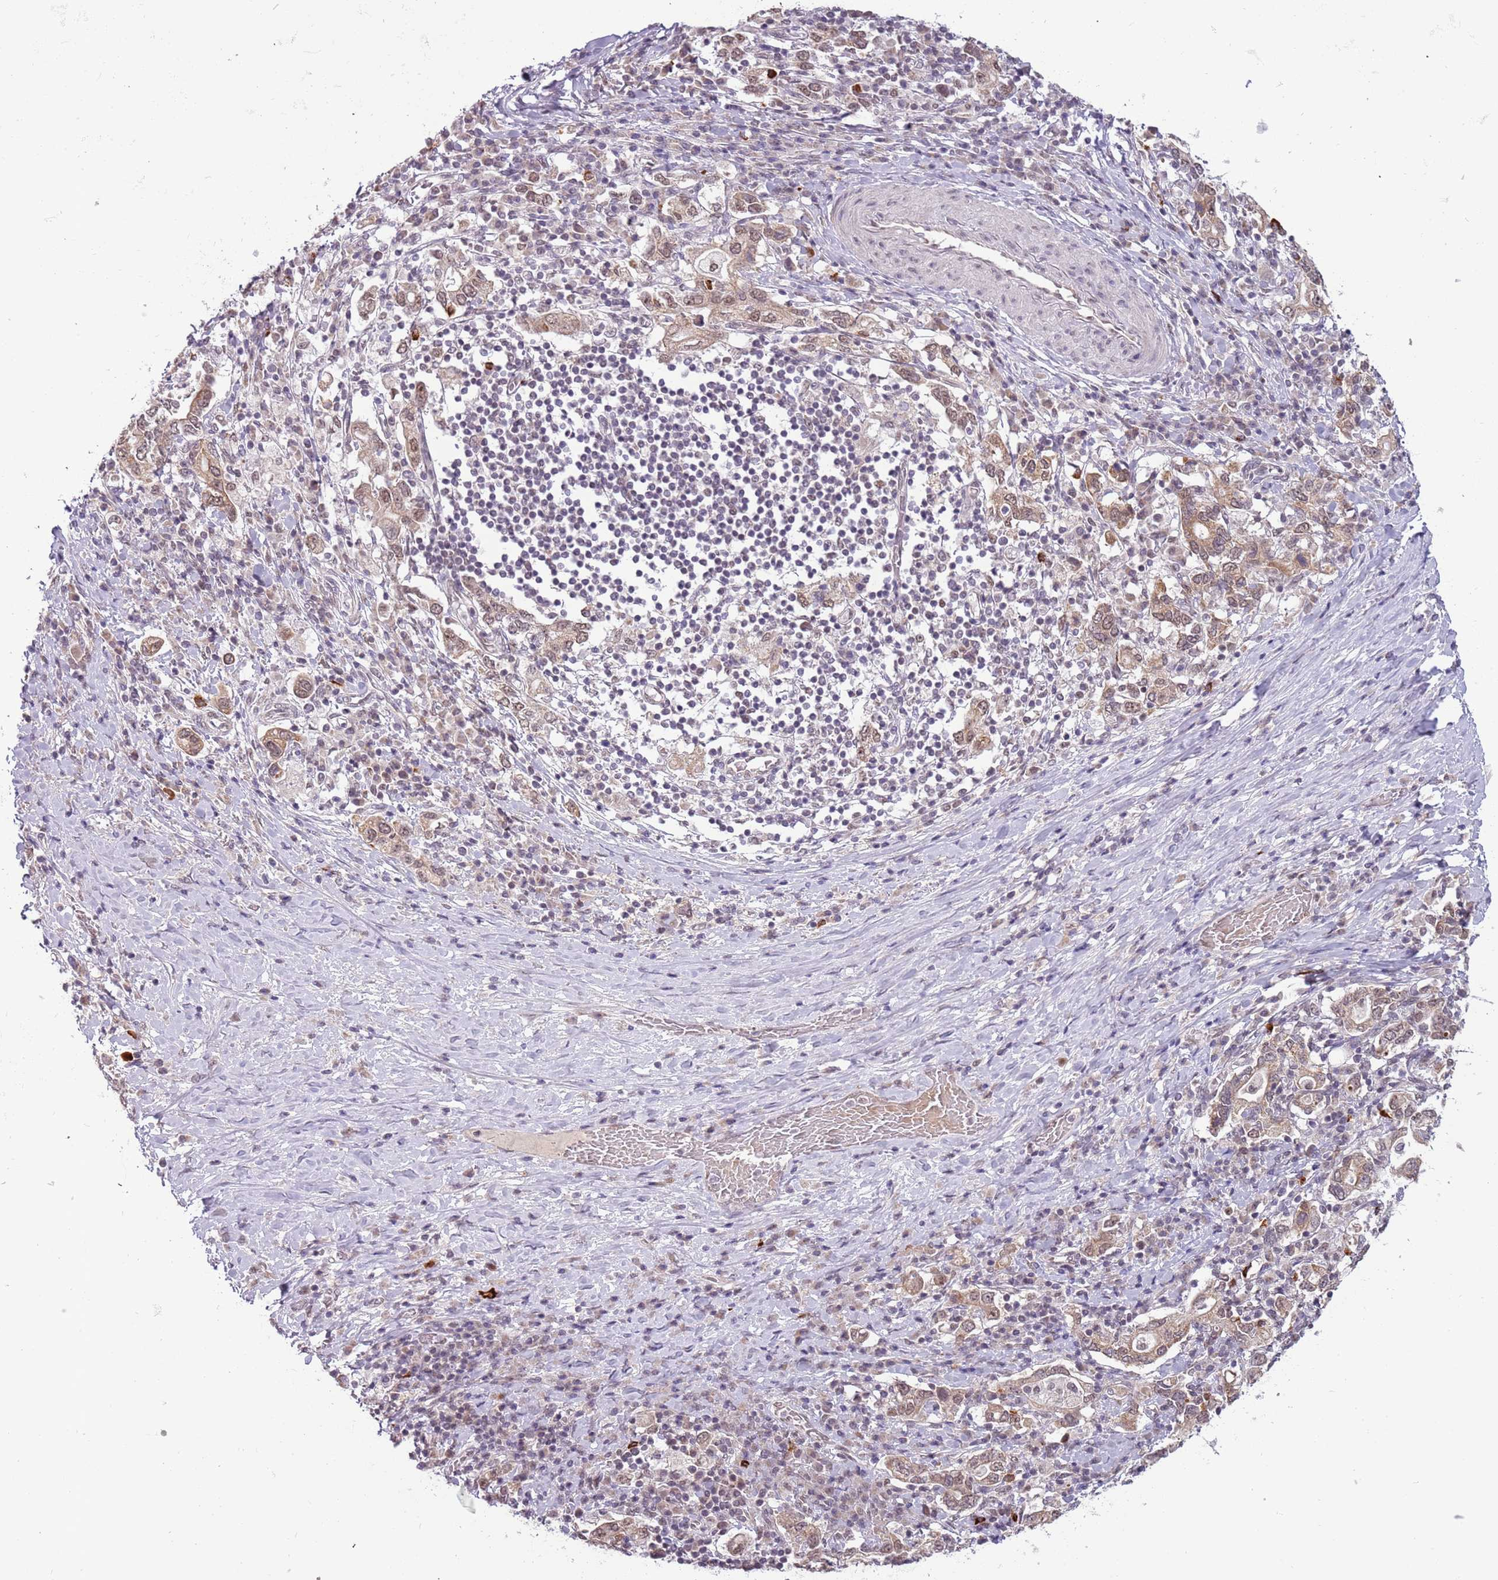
{"staining": {"intensity": "weak", "quantity": ">75%", "location": "cytoplasmic/membranous,nuclear"}, "tissue": "stomach cancer", "cell_type": "Tumor cells", "image_type": "cancer", "snomed": [{"axis": "morphology", "description": "Adenocarcinoma, NOS"}, {"axis": "topography", "description": "Stomach, upper"}, {"axis": "topography", "description": "Stomach"}], "caption": "Immunohistochemistry (IHC) histopathology image of neoplastic tissue: human stomach cancer (adenocarcinoma) stained using immunohistochemistry reveals low levels of weak protein expression localized specifically in the cytoplasmic/membranous and nuclear of tumor cells, appearing as a cytoplasmic/membranous and nuclear brown color.", "gene": "FAM120AOS", "patient": {"sex": "male", "age": 62}}